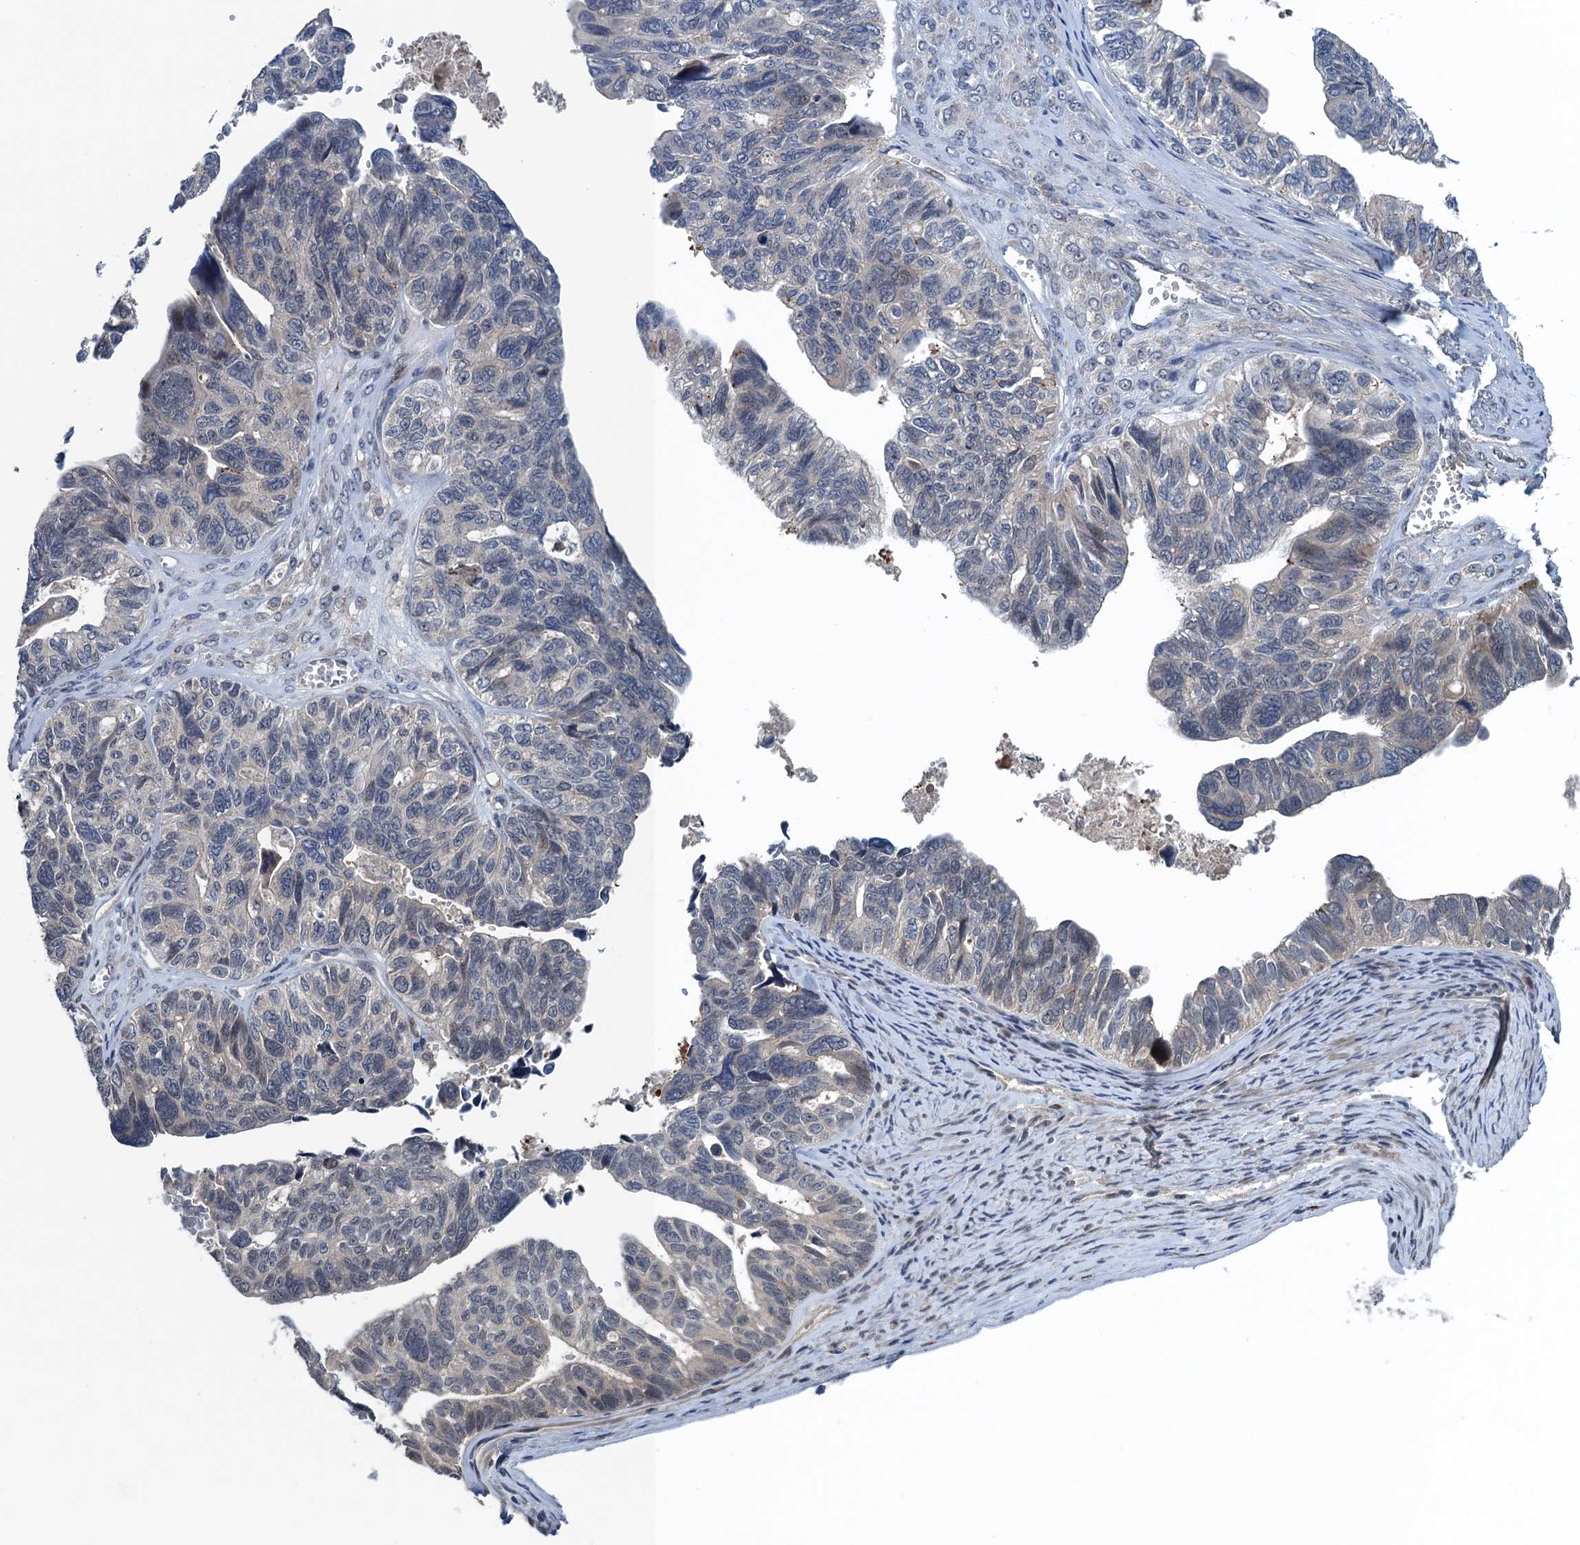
{"staining": {"intensity": "weak", "quantity": "<25%", "location": "nuclear"}, "tissue": "ovarian cancer", "cell_type": "Tumor cells", "image_type": "cancer", "snomed": [{"axis": "morphology", "description": "Cystadenocarcinoma, serous, NOS"}, {"axis": "topography", "description": "Ovary"}], "caption": "Immunohistochemistry of ovarian cancer reveals no positivity in tumor cells.", "gene": "RNF165", "patient": {"sex": "female", "age": 79}}